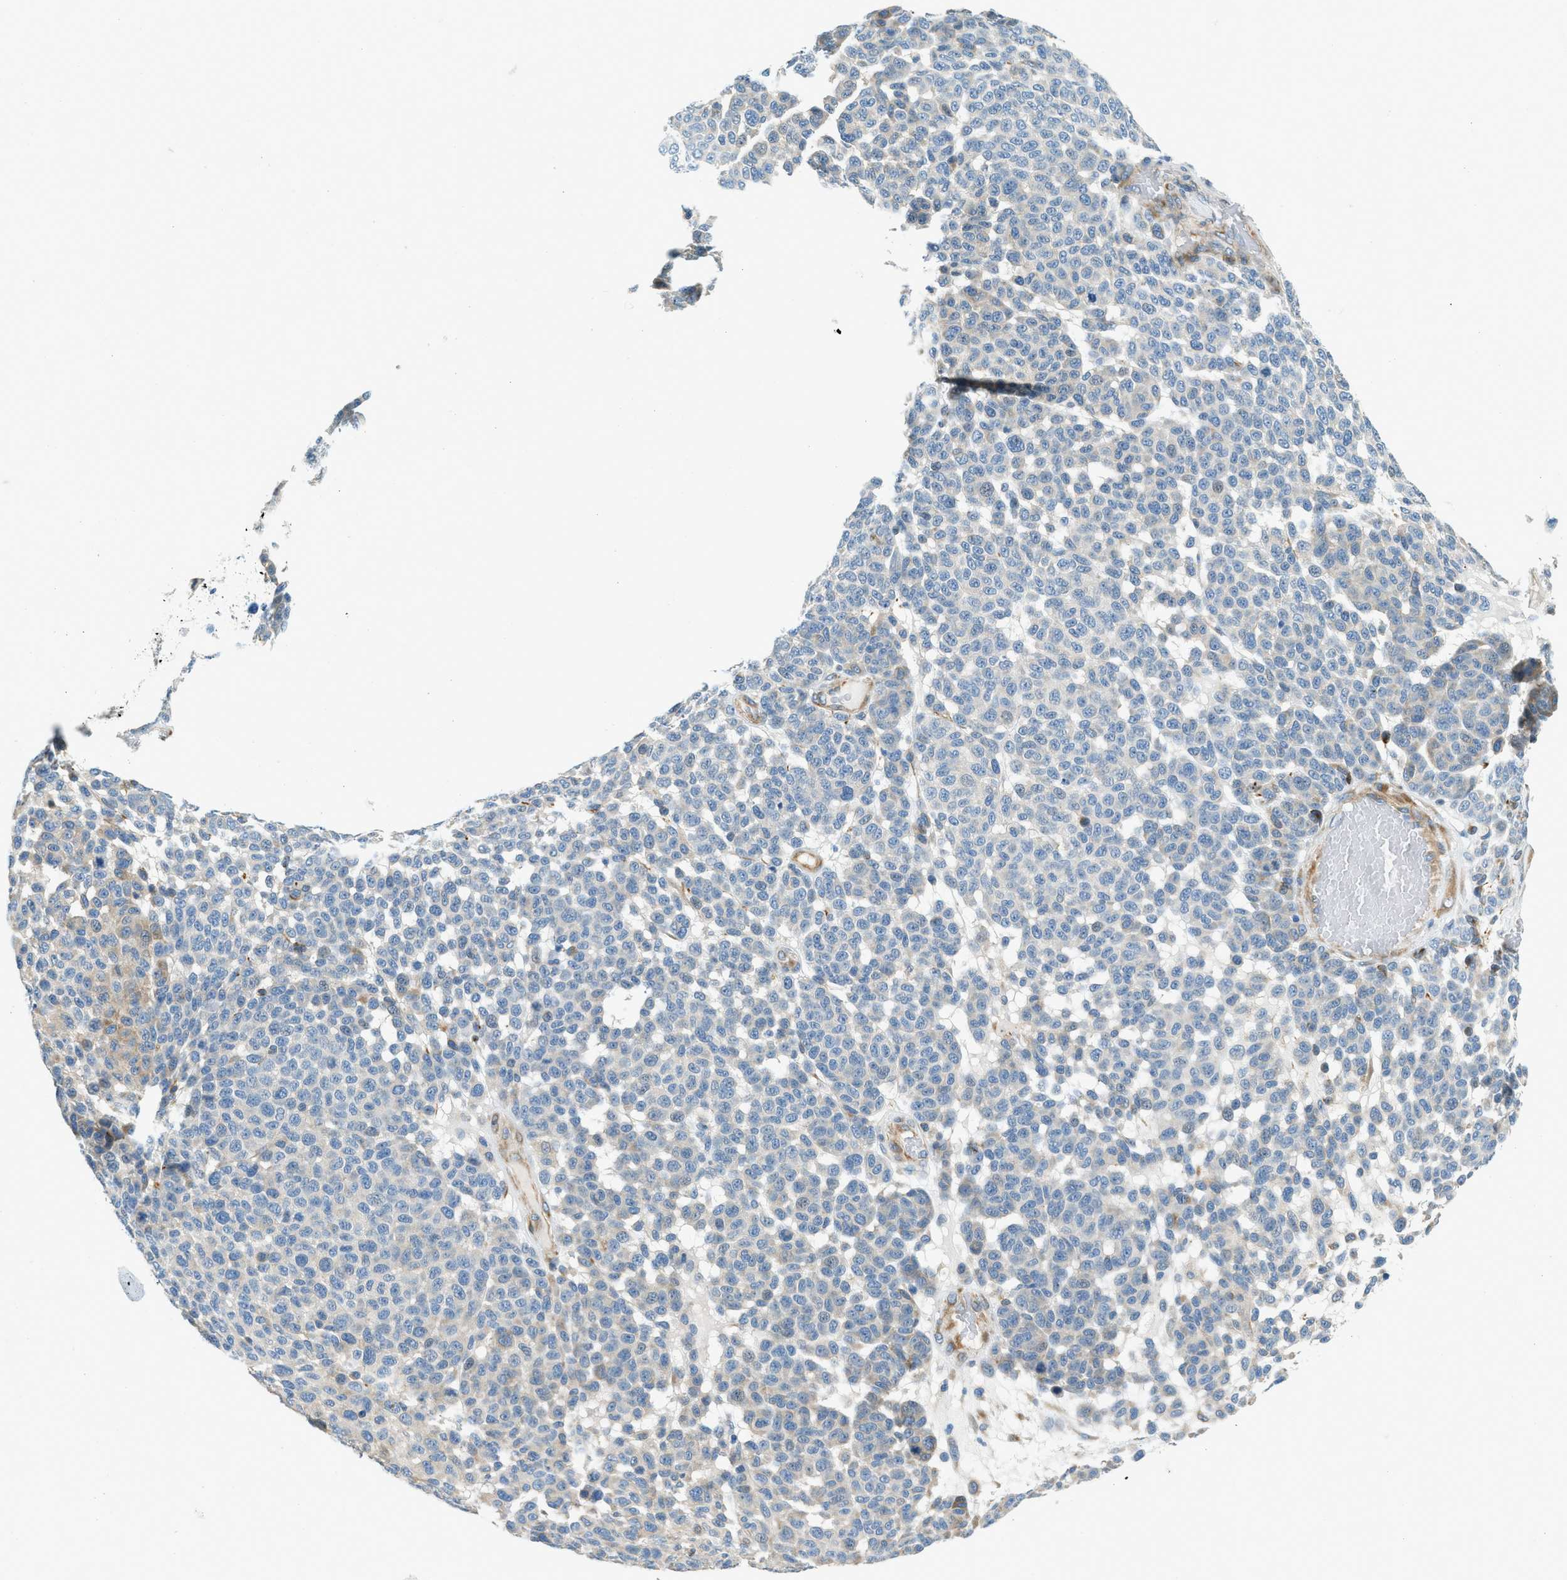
{"staining": {"intensity": "negative", "quantity": "none", "location": "none"}, "tissue": "melanoma", "cell_type": "Tumor cells", "image_type": "cancer", "snomed": [{"axis": "morphology", "description": "Malignant melanoma, NOS"}, {"axis": "topography", "description": "Skin"}], "caption": "The photomicrograph shows no staining of tumor cells in melanoma.", "gene": "ZNF367", "patient": {"sex": "male", "age": 59}}